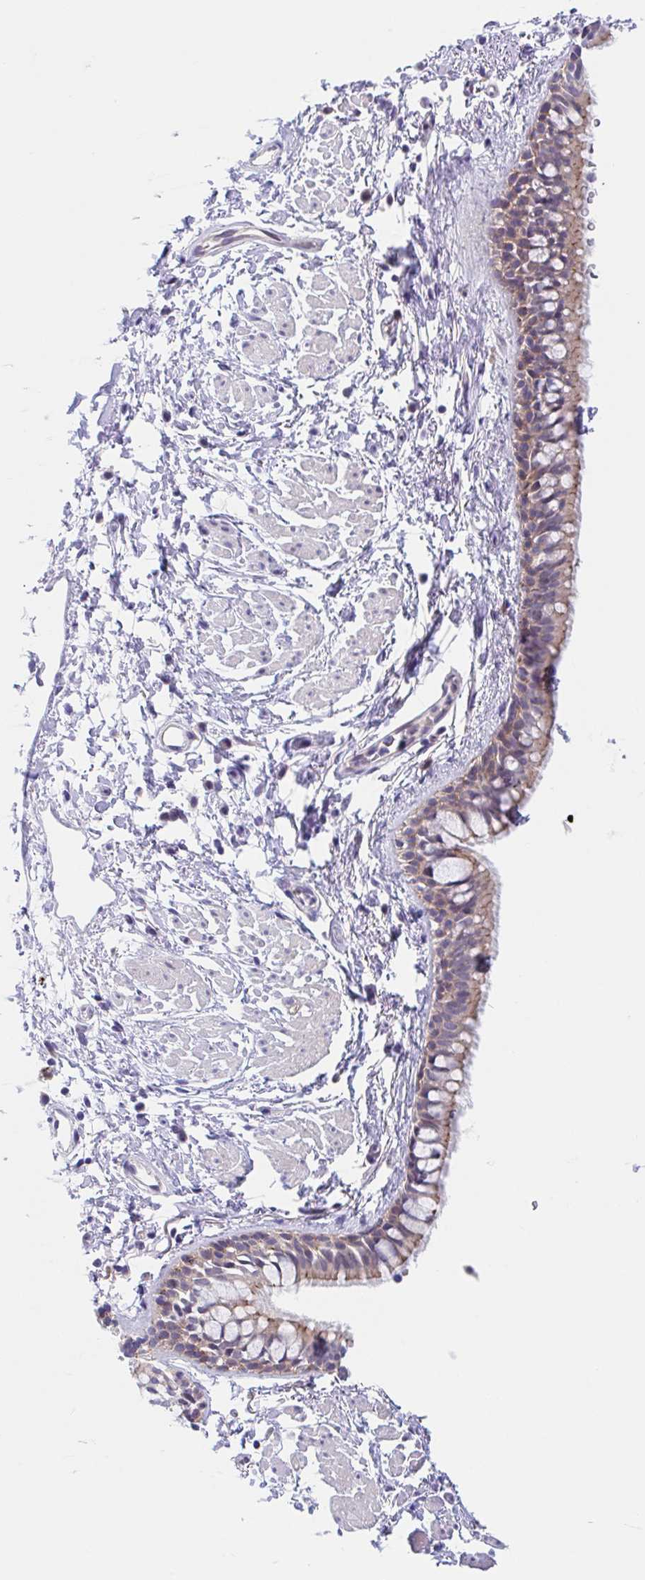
{"staining": {"intensity": "weak", "quantity": "25%-75%", "location": "cytoplasmic/membranous"}, "tissue": "bronchus", "cell_type": "Respiratory epithelial cells", "image_type": "normal", "snomed": [{"axis": "morphology", "description": "Normal tissue, NOS"}, {"axis": "topography", "description": "Lymph node"}, {"axis": "topography", "description": "Cartilage tissue"}, {"axis": "topography", "description": "Bronchus"}], "caption": "Bronchus stained for a protein reveals weak cytoplasmic/membranous positivity in respiratory epithelial cells.", "gene": "TMEM86A", "patient": {"sex": "female", "age": 70}}